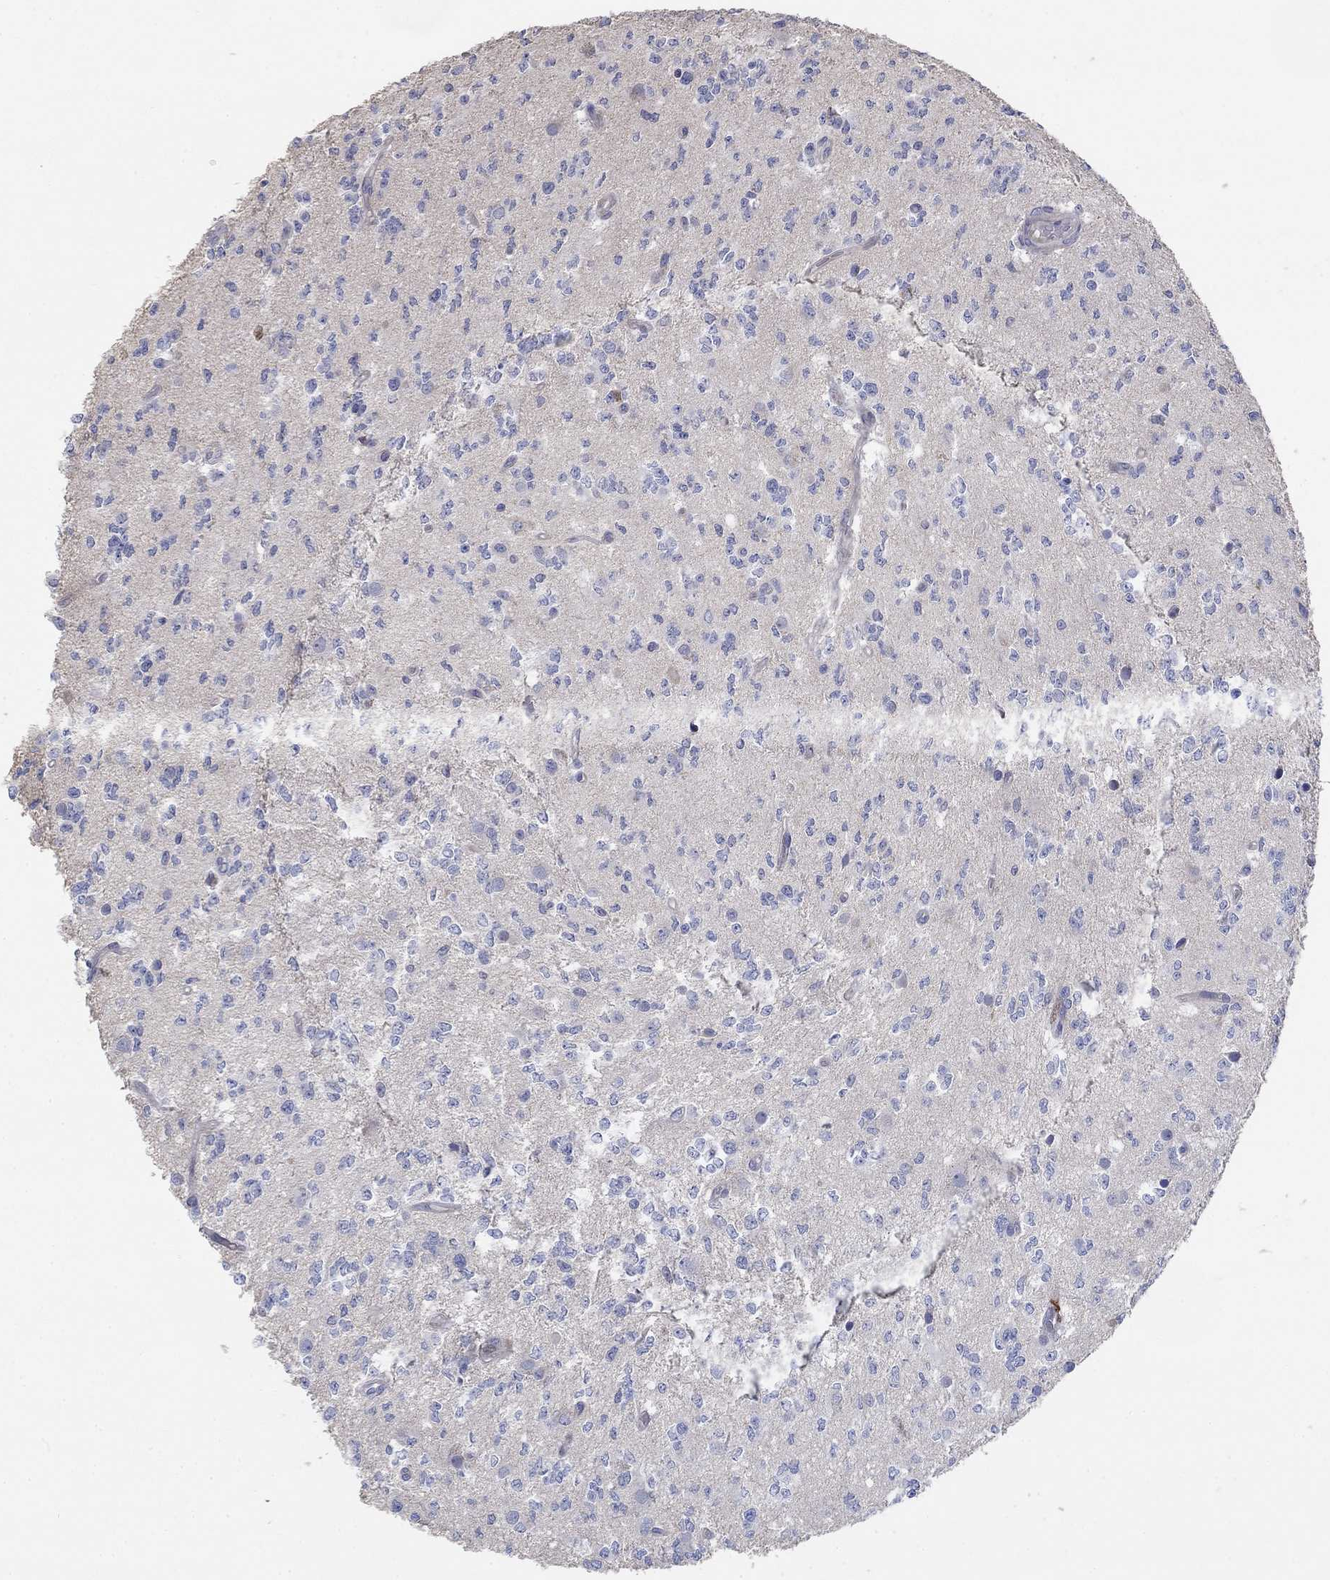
{"staining": {"intensity": "negative", "quantity": "none", "location": "none"}, "tissue": "glioma", "cell_type": "Tumor cells", "image_type": "cancer", "snomed": [{"axis": "morphology", "description": "Glioma, malignant, Low grade"}, {"axis": "topography", "description": "Brain"}], "caption": "Immunohistochemistry image of neoplastic tissue: human low-grade glioma (malignant) stained with DAB reveals no significant protein expression in tumor cells.", "gene": "PRC1", "patient": {"sex": "female", "age": 45}}